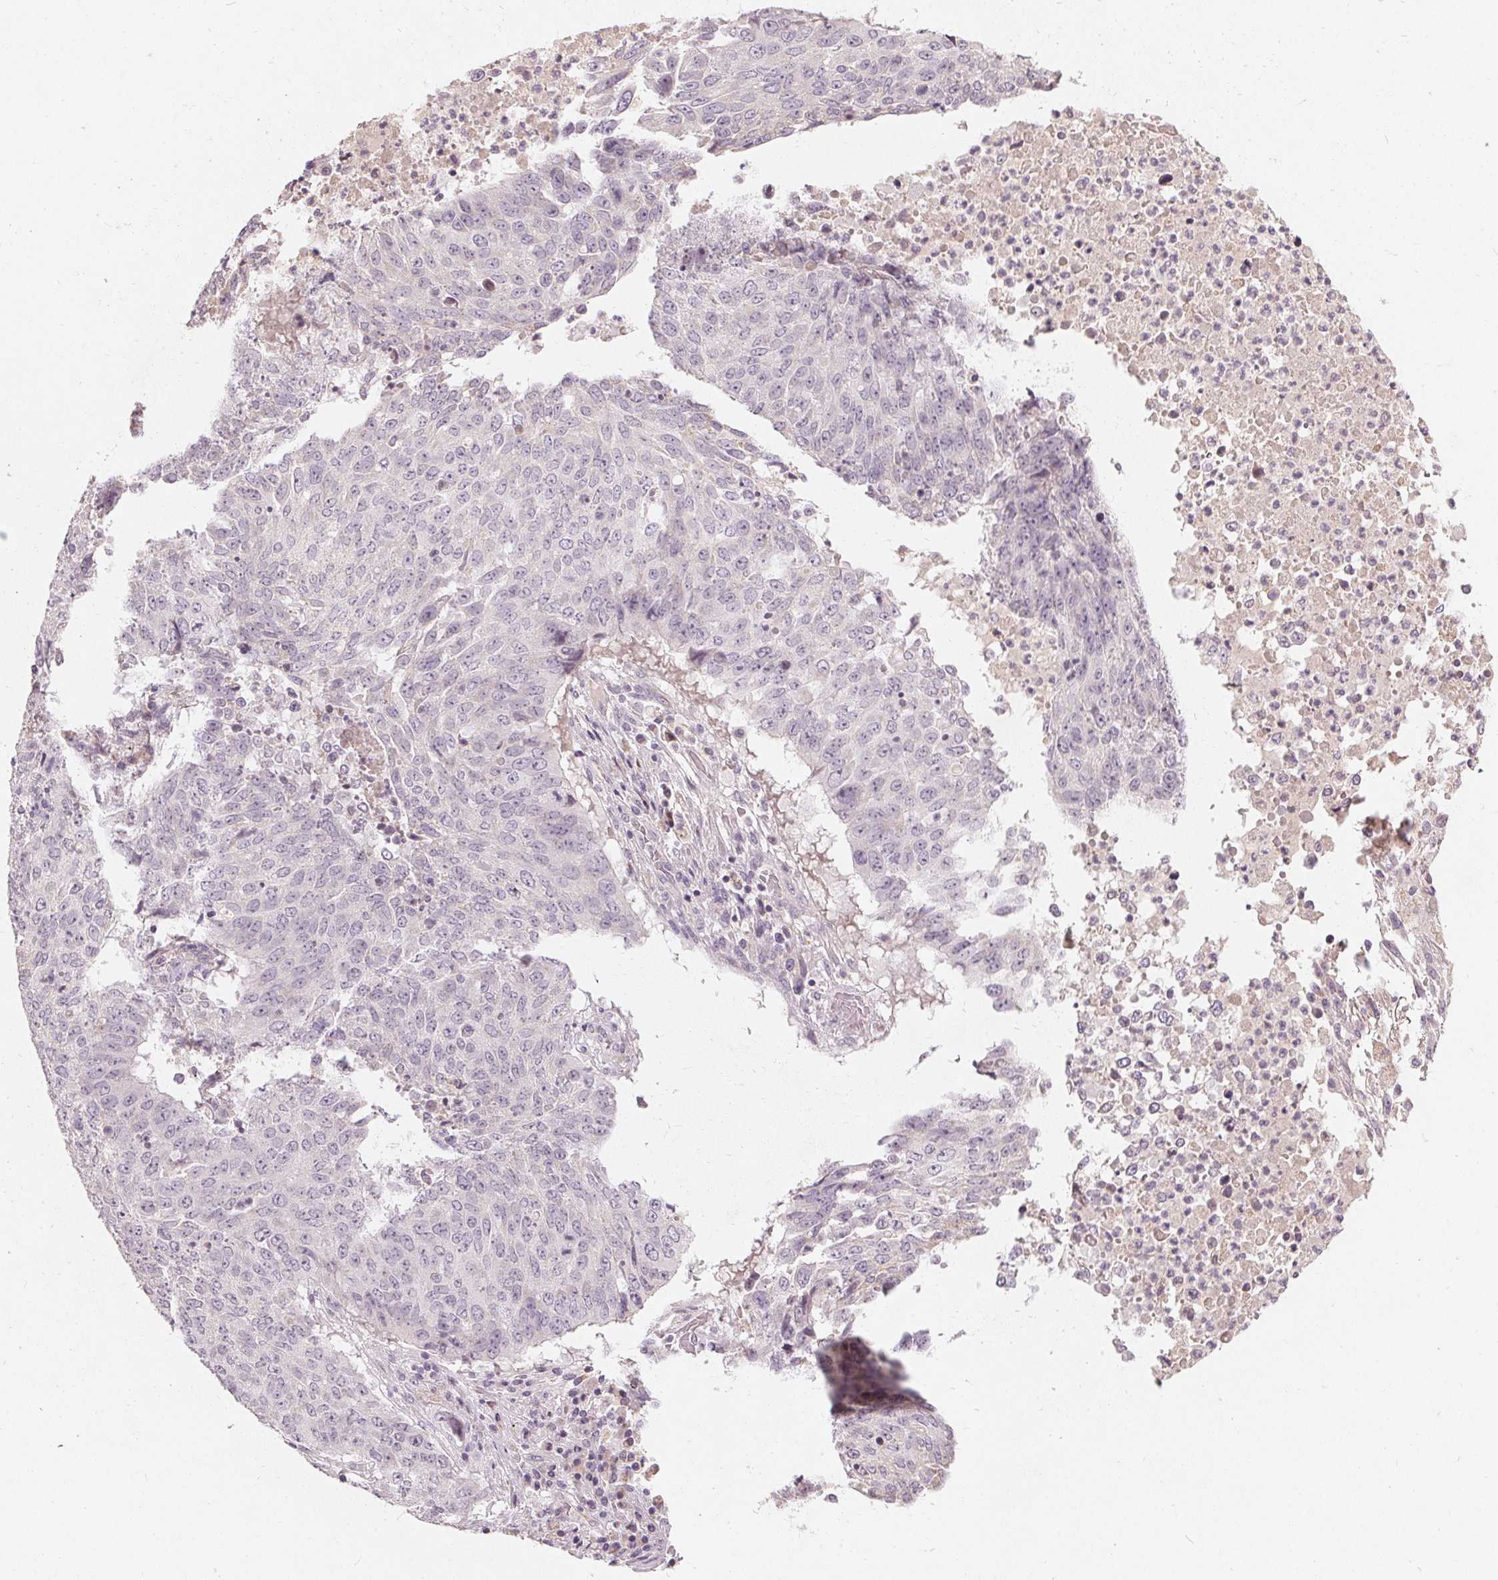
{"staining": {"intensity": "negative", "quantity": "none", "location": "none"}, "tissue": "lung cancer", "cell_type": "Tumor cells", "image_type": "cancer", "snomed": [{"axis": "morphology", "description": "Normal tissue, NOS"}, {"axis": "morphology", "description": "Squamous cell carcinoma, NOS"}, {"axis": "topography", "description": "Bronchus"}, {"axis": "topography", "description": "Lung"}], "caption": "Immunohistochemical staining of lung cancer (squamous cell carcinoma) reveals no significant staining in tumor cells.", "gene": "TRIM60", "patient": {"sex": "male", "age": 64}}